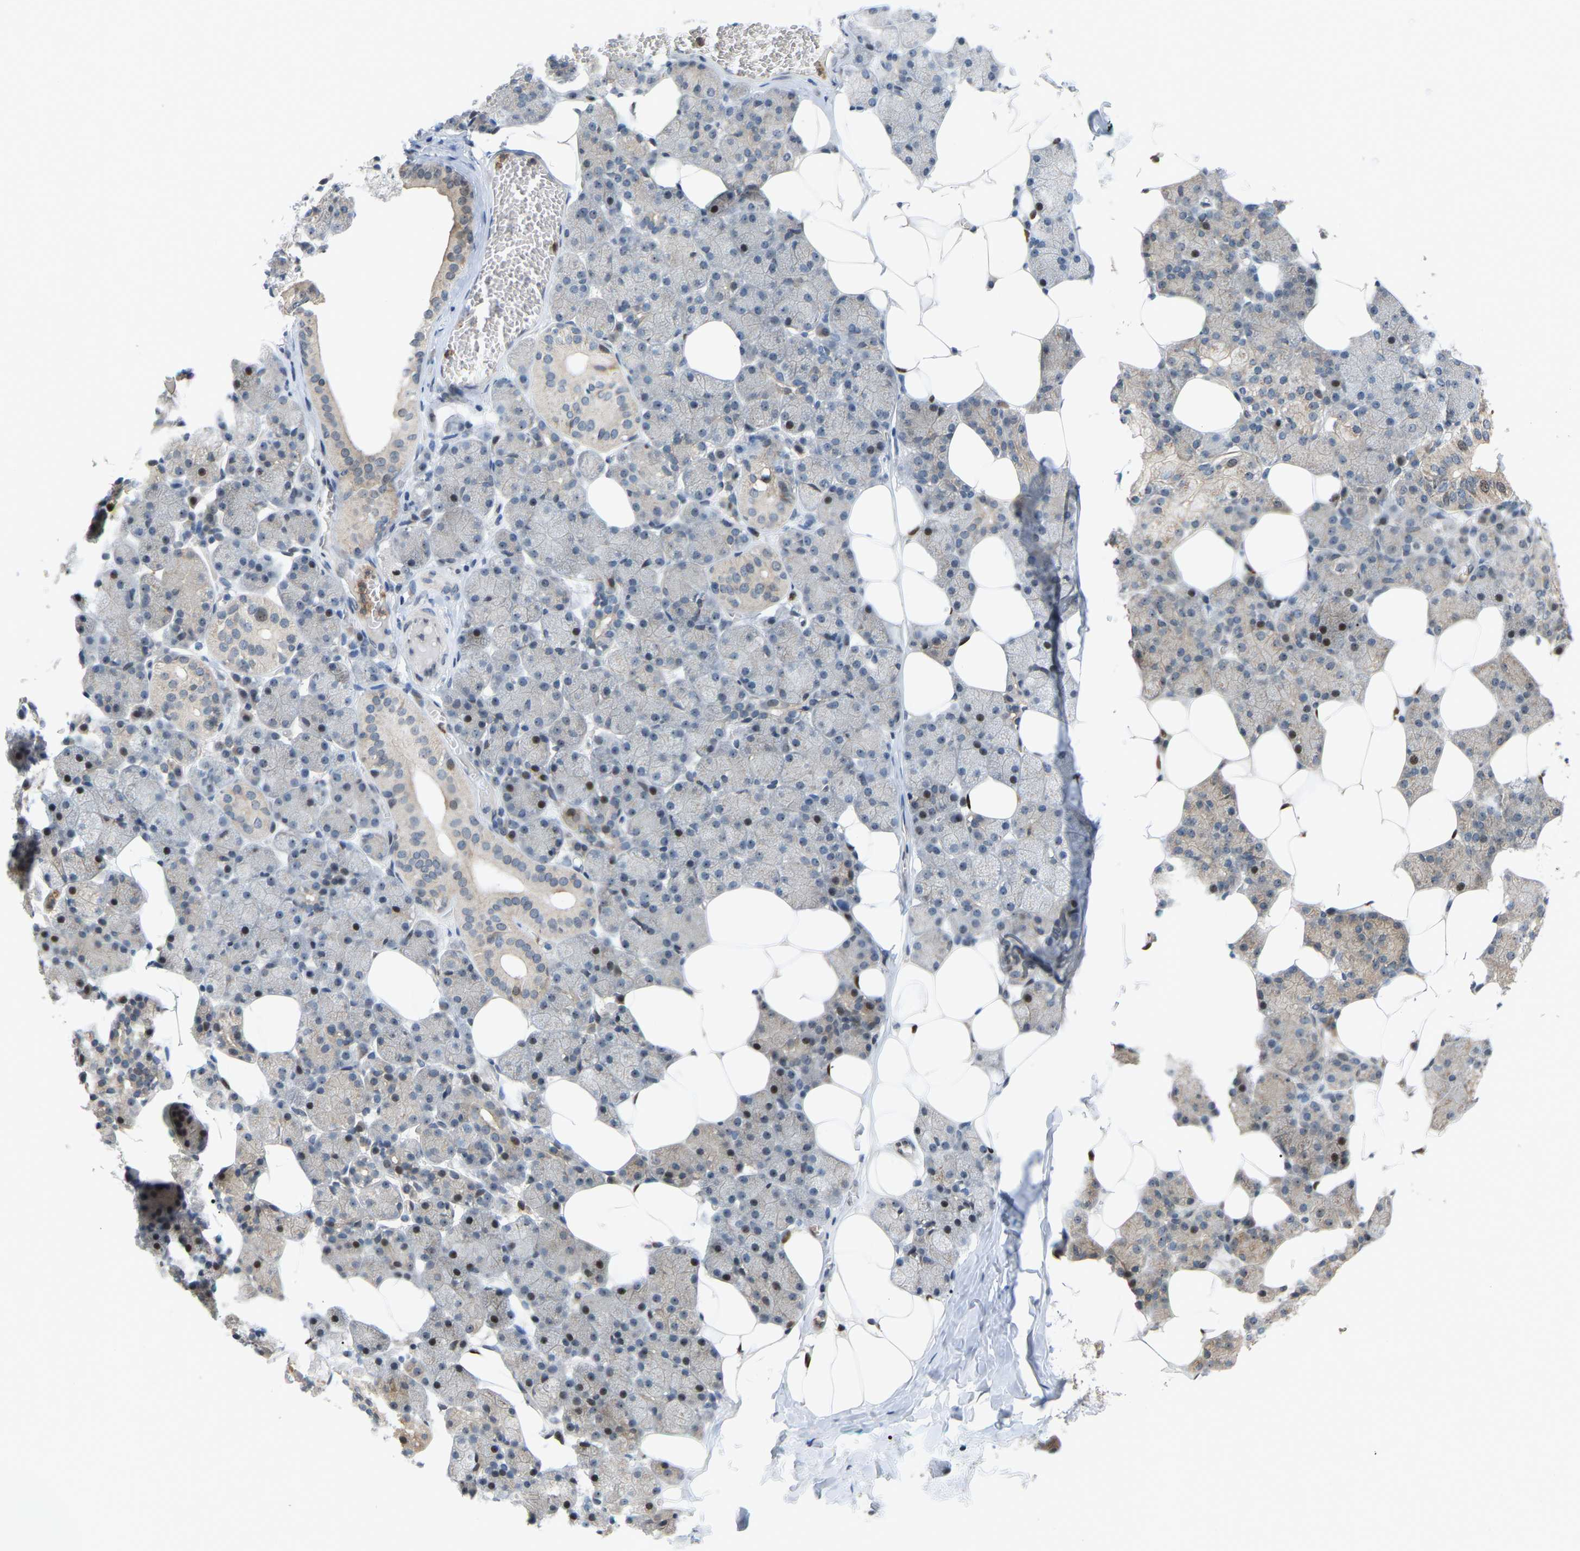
{"staining": {"intensity": "weak", "quantity": "<25%", "location": "cytoplasmic/membranous,nuclear"}, "tissue": "salivary gland", "cell_type": "Glandular cells", "image_type": "normal", "snomed": [{"axis": "morphology", "description": "Normal tissue, NOS"}, {"axis": "topography", "description": "Salivary gland"}], "caption": "This is a image of IHC staining of unremarkable salivary gland, which shows no positivity in glandular cells.", "gene": "CROT", "patient": {"sex": "female", "age": 33}}